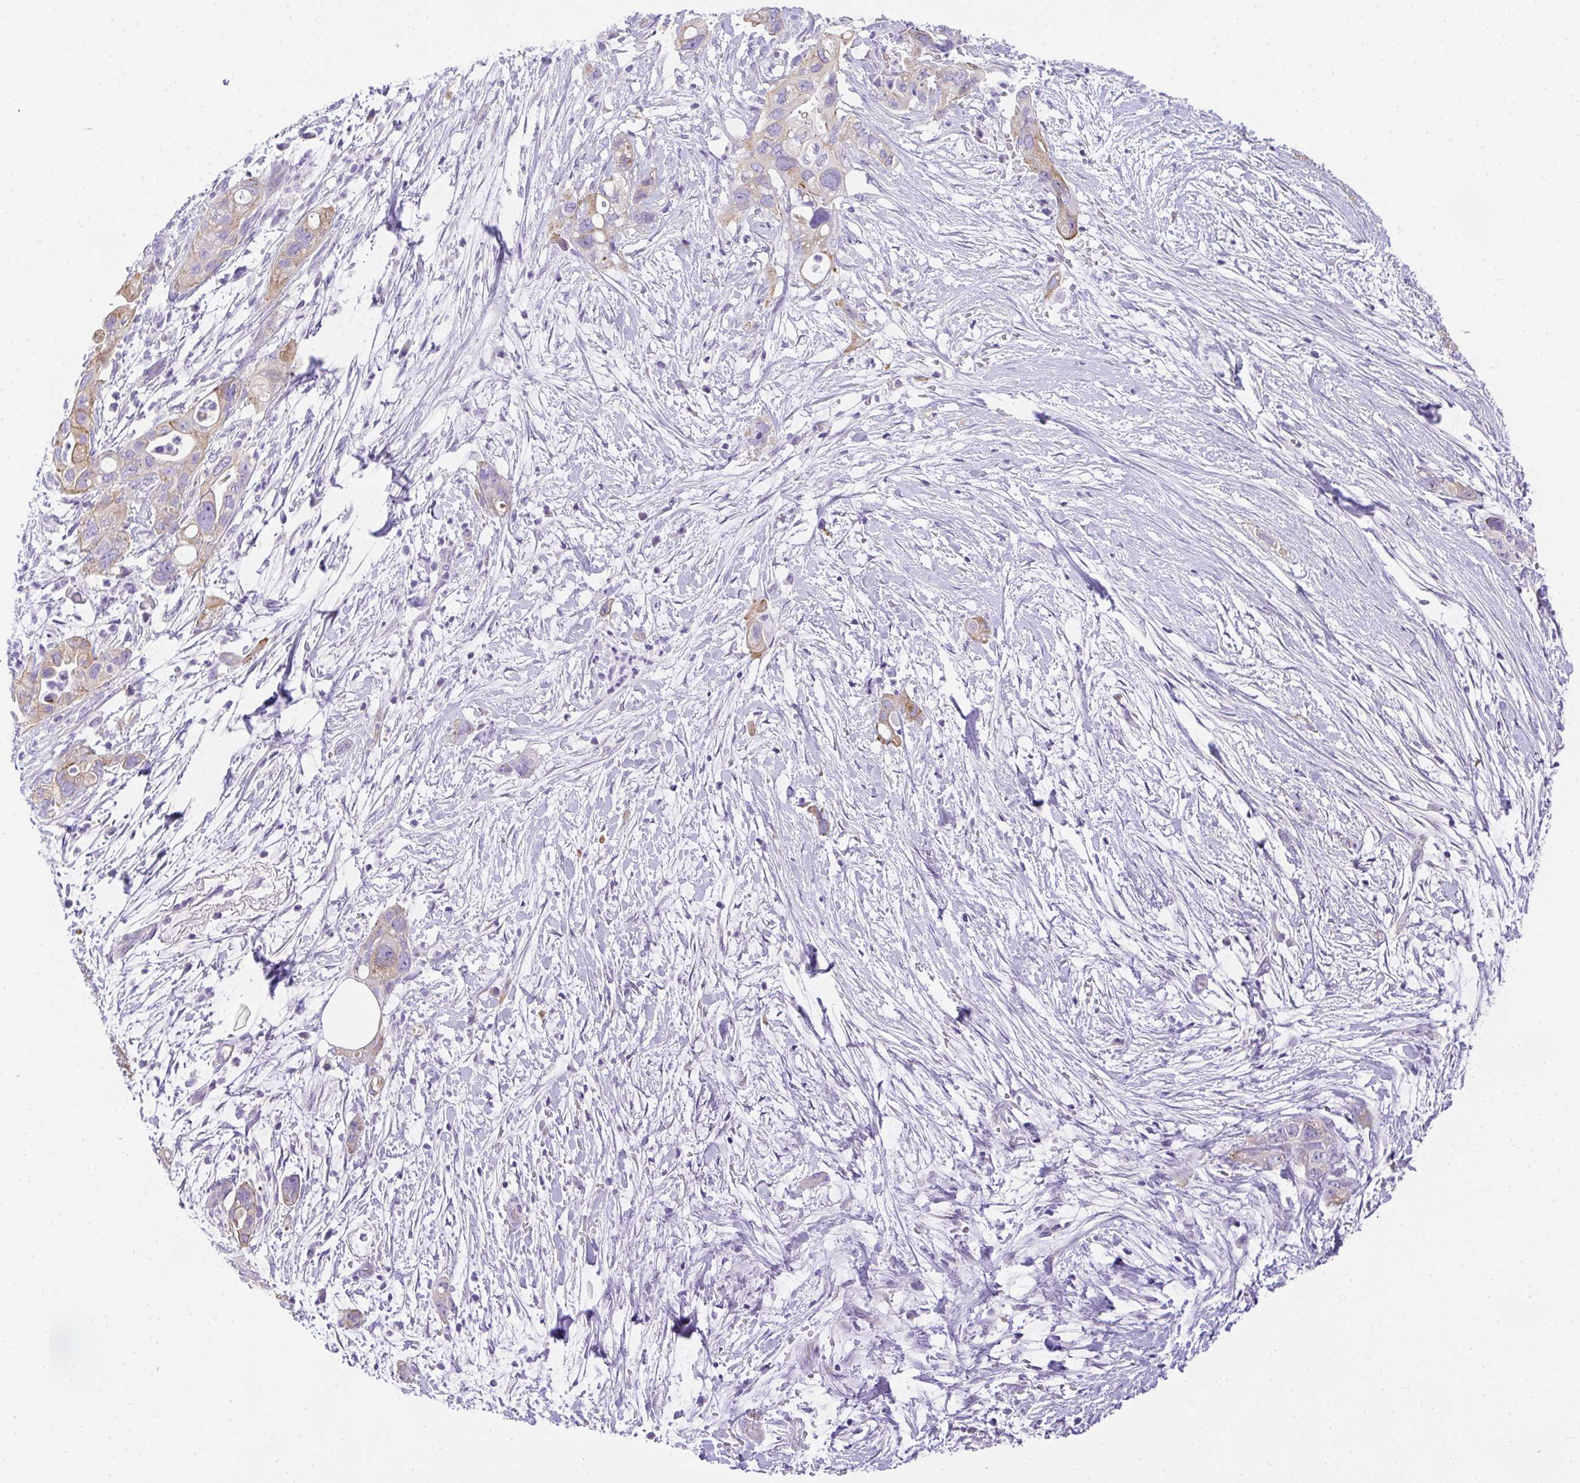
{"staining": {"intensity": "weak", "quantity": ">75%", "location": "cytoplasmic/membranous"}, "tissue": "pancreatic cancer", "cell_type": "Tumor cells", "image_type": "cancer", "snomed": [{"axis": "morphology", "description": "Adenocarcinoma, NOS"}, {"axis": "topography", "description": "Pancreas"}], "caption": "Pancreatic cancer stained with a protein marker demonstrates weak staining in tumor cells.", "gene": "PLPPR3", "patient": {"sex": "female", "age": 72}}